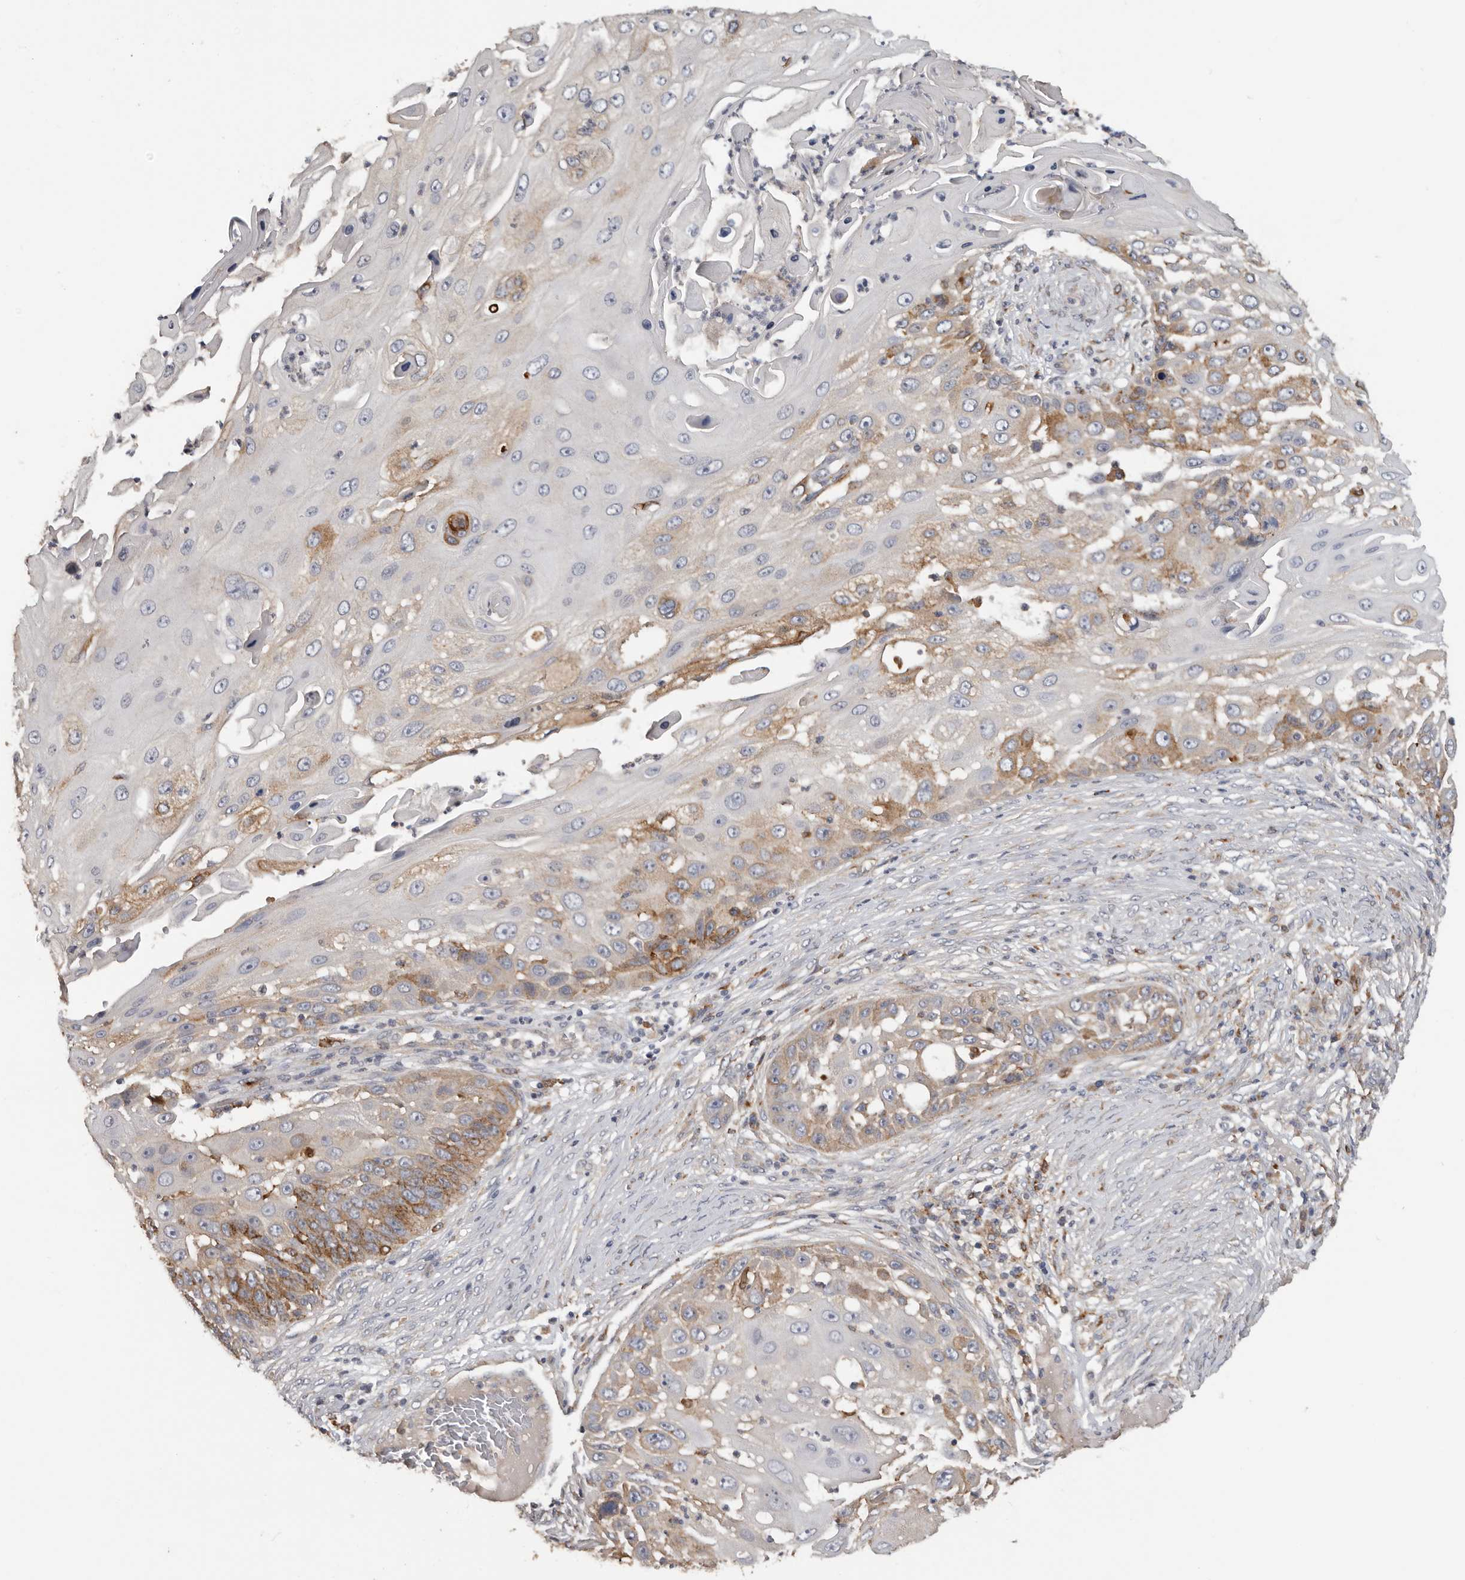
{"staining": {"intensity": "moderate", "quantity": "25%-75%", "location": "cytoplasmic/membranous"}, "tissue": "skin cancer", "cell_type": "Tumor cells", "image_type": "cancer", "snomed": [{"axis": "morphology", "description": "Squamous cell carcinoma, NOS"}, {"axis": "topography", "description": "Skin"}], "caption": "Tumor cells reveal medium levels of moderate cytoplasmic/membranous positivity in approximately 25%-75% of cells in human skin cancer (squamous cell carcinoma).", "gene": "TFRC", "patient": {"sex": "female", "age": 44}}